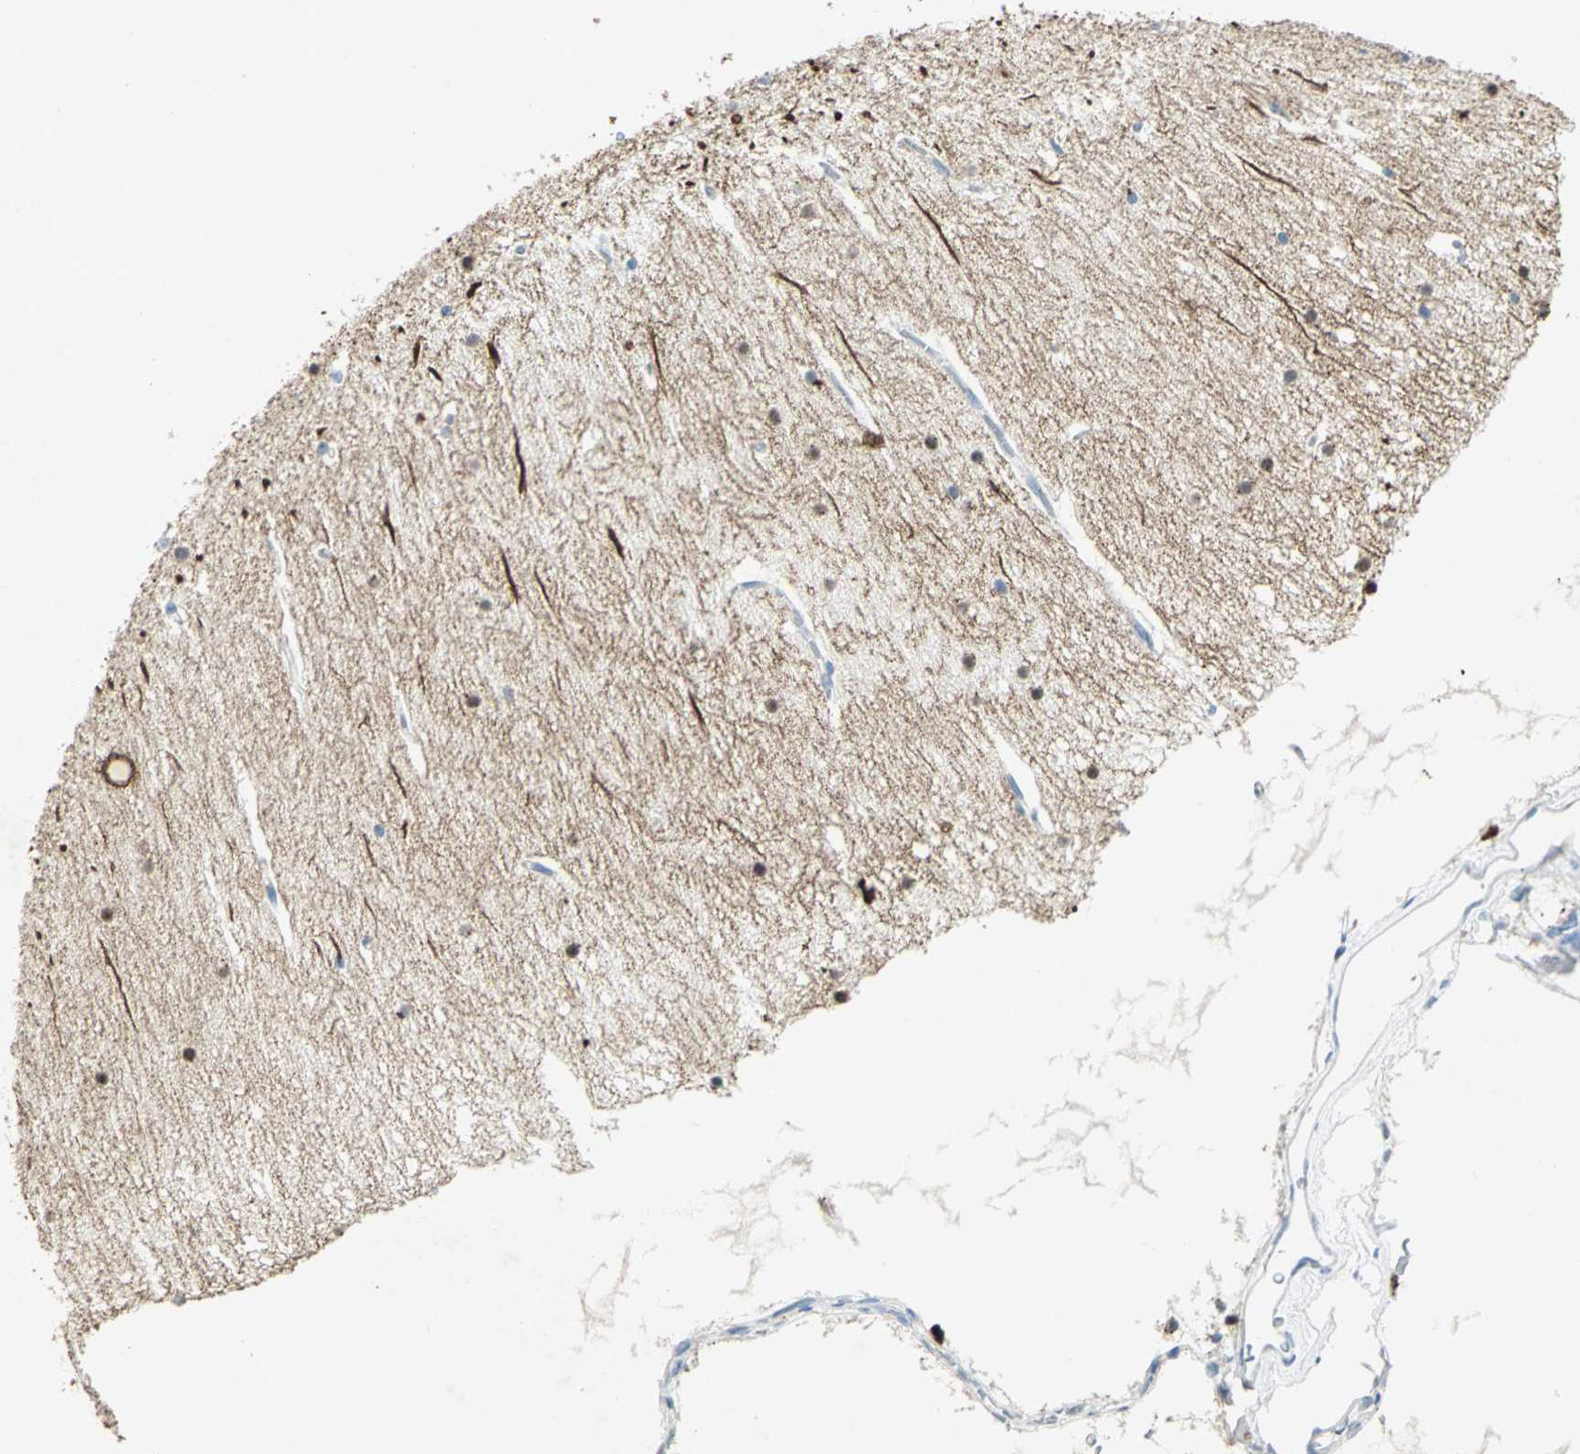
{"staining": {"intensity": "negative", "quantity": "none", "location": "none"}, "tissue": "cerebellum", "cell_type": "Cells in molecular layer", "image_type": "normal", "snomed": [{"axis": "morphology", "description": "Normal tissue, NOS"}, {"axis": "topography", "description": "Cerebellum"}], "caption": "The photomicrograph reveals no significant positivity in cells in molecular layer of cerebellum. (DAB immunohistochemistry (IHC) with hematoxylin counter stain).", "gene": "CAMK2B", "patient": {"sex": "female", "age": 19}}